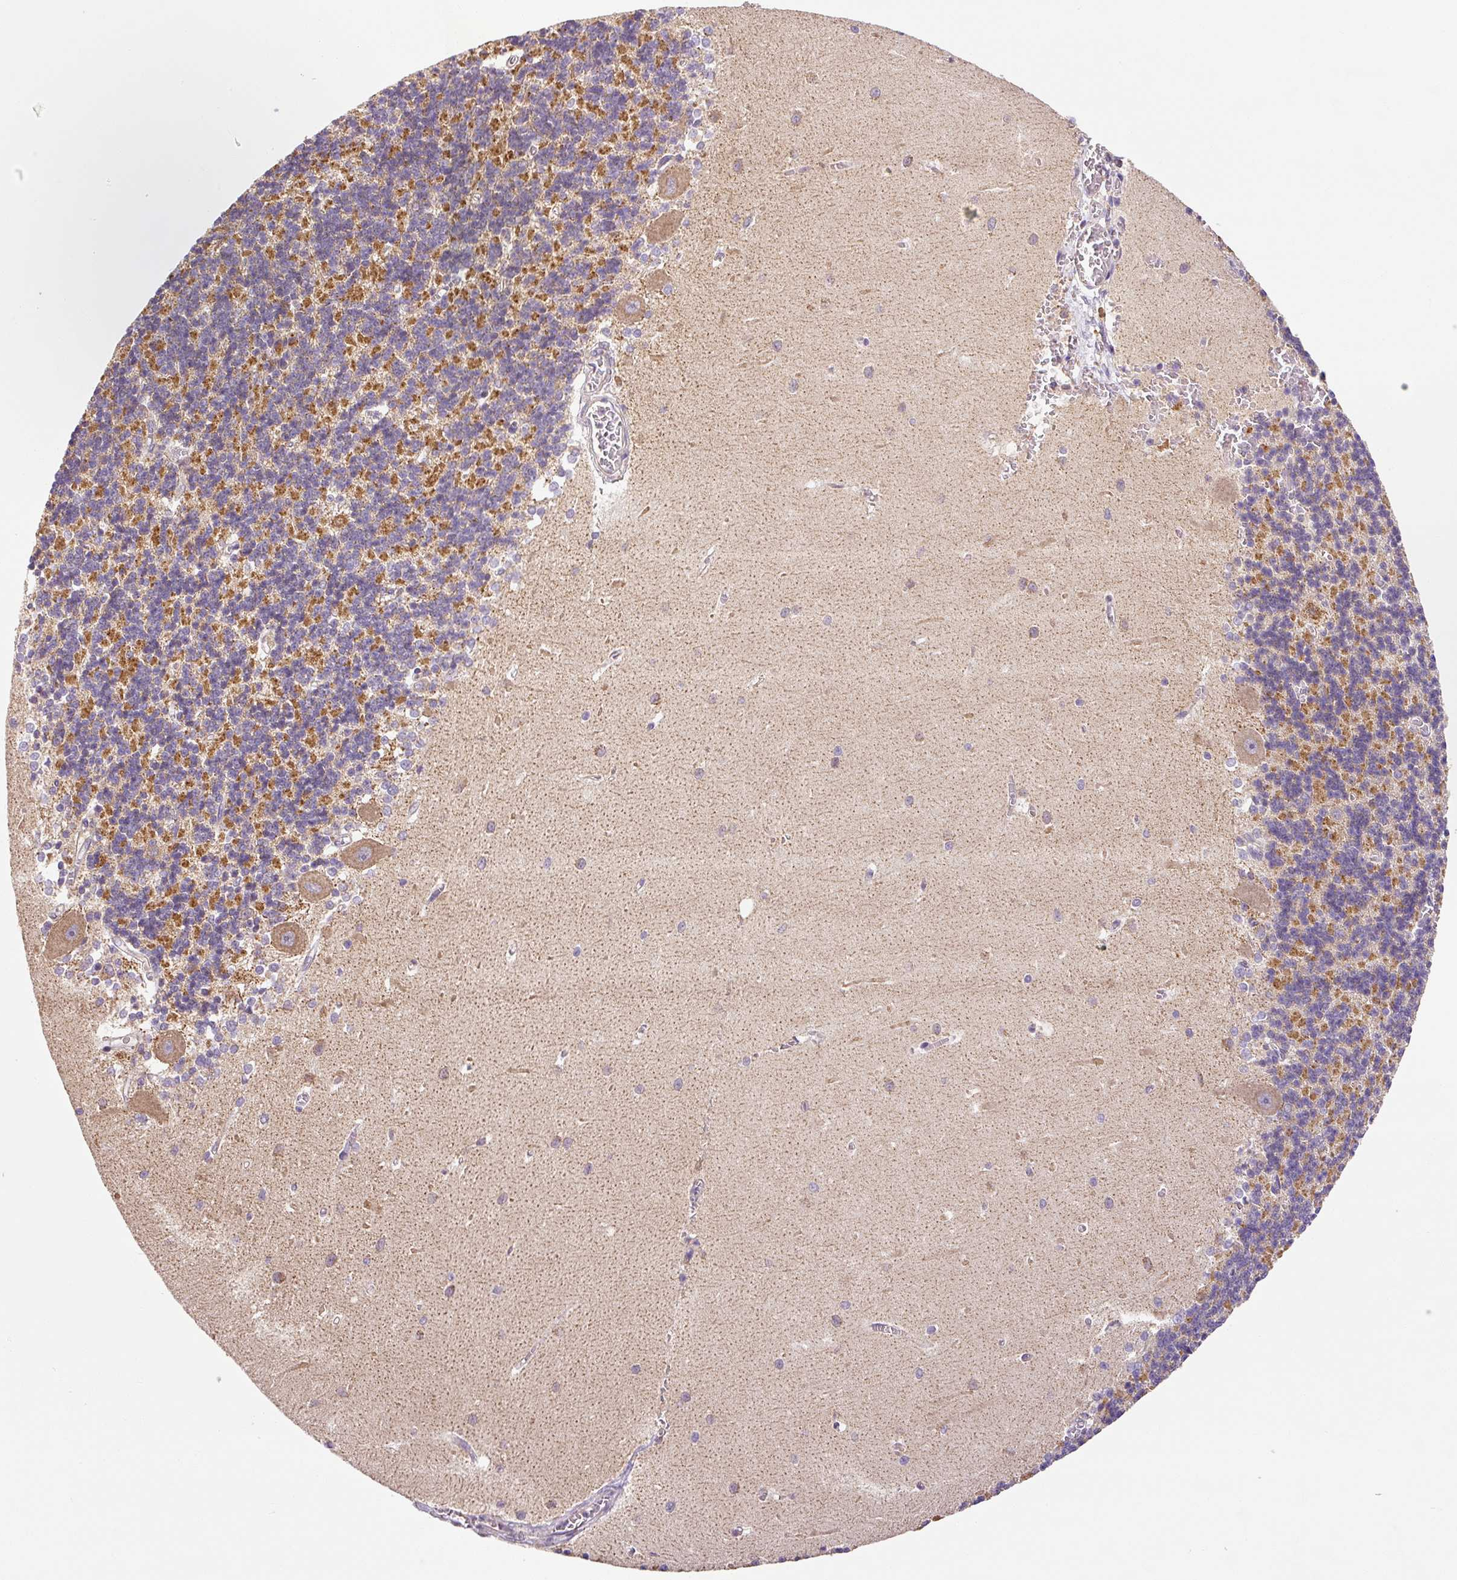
{"staining": {"intensity": "strong", "quantity": "25%-75%", "location": "cytoplasmic/membranous"}, "tissue": "cerebellum", "cell_type": "Cells in granular layer", "image_type": "normal", "snomed": [{"axis": "morphology", "description": "Normal tissue, NOS"}, {"axis": "topography", "description": "Cerebellum"}], "caption": "Protein analysis of benign cerebellum exhibits strong cytoplasmic/membranous staining in approximately 25%-75% of cells in granular layer. (IHC, brightfield microscopy, high magnification).", "gene": "MFSD9", "patient": {"sex": "male", "age": 37}}